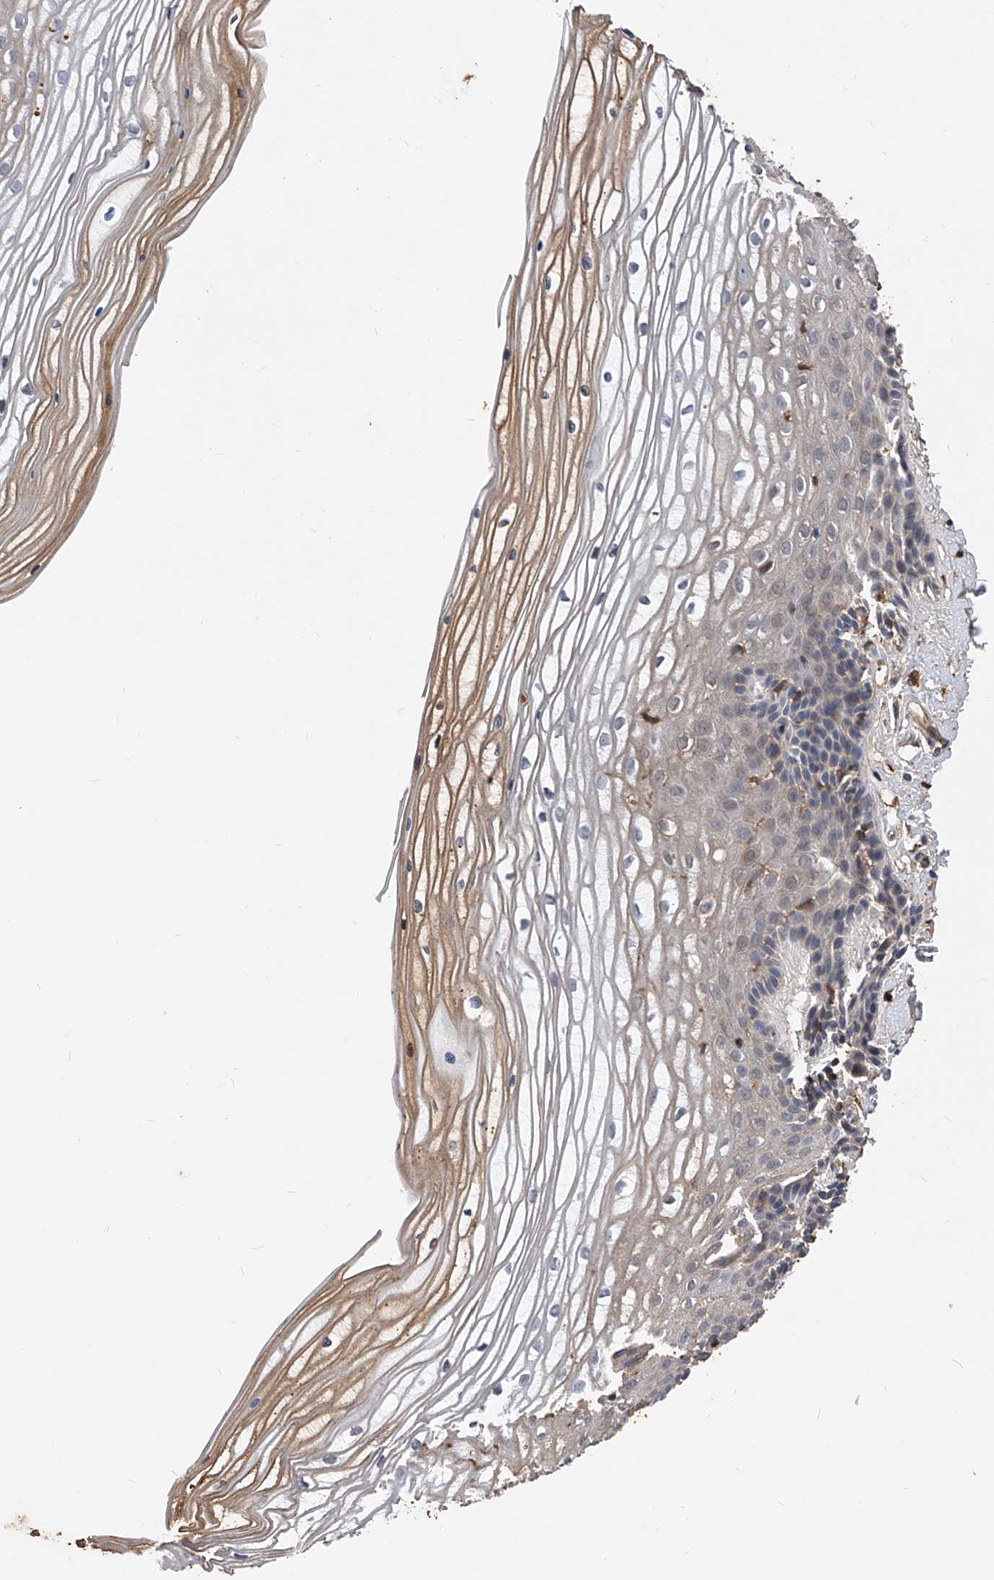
{"staining": {"intensity": "weak", "quantity": "25%-75%", "location": "cytoplasmic/membranous"}, "tissue": "vagina", "cell_type": "Squamous epithelial cells", "image_type": "normal", "snomed": [{"axis": "morphology", "description": "Normal tissue, NOS"}, {"axis": "topography", "description": "Vagina"}, {"axis": "topography", "description": "Cervix"}], "caption": "This photomicrograph demonstrates immunohistochemistry staining of normal vagina, with low weak cytoplasmic/membranous staining in approximately 25%-75% of squamous epithelial cells.", "gene": "ZNF25", "patient": {"sex": "female", "age": 40}}